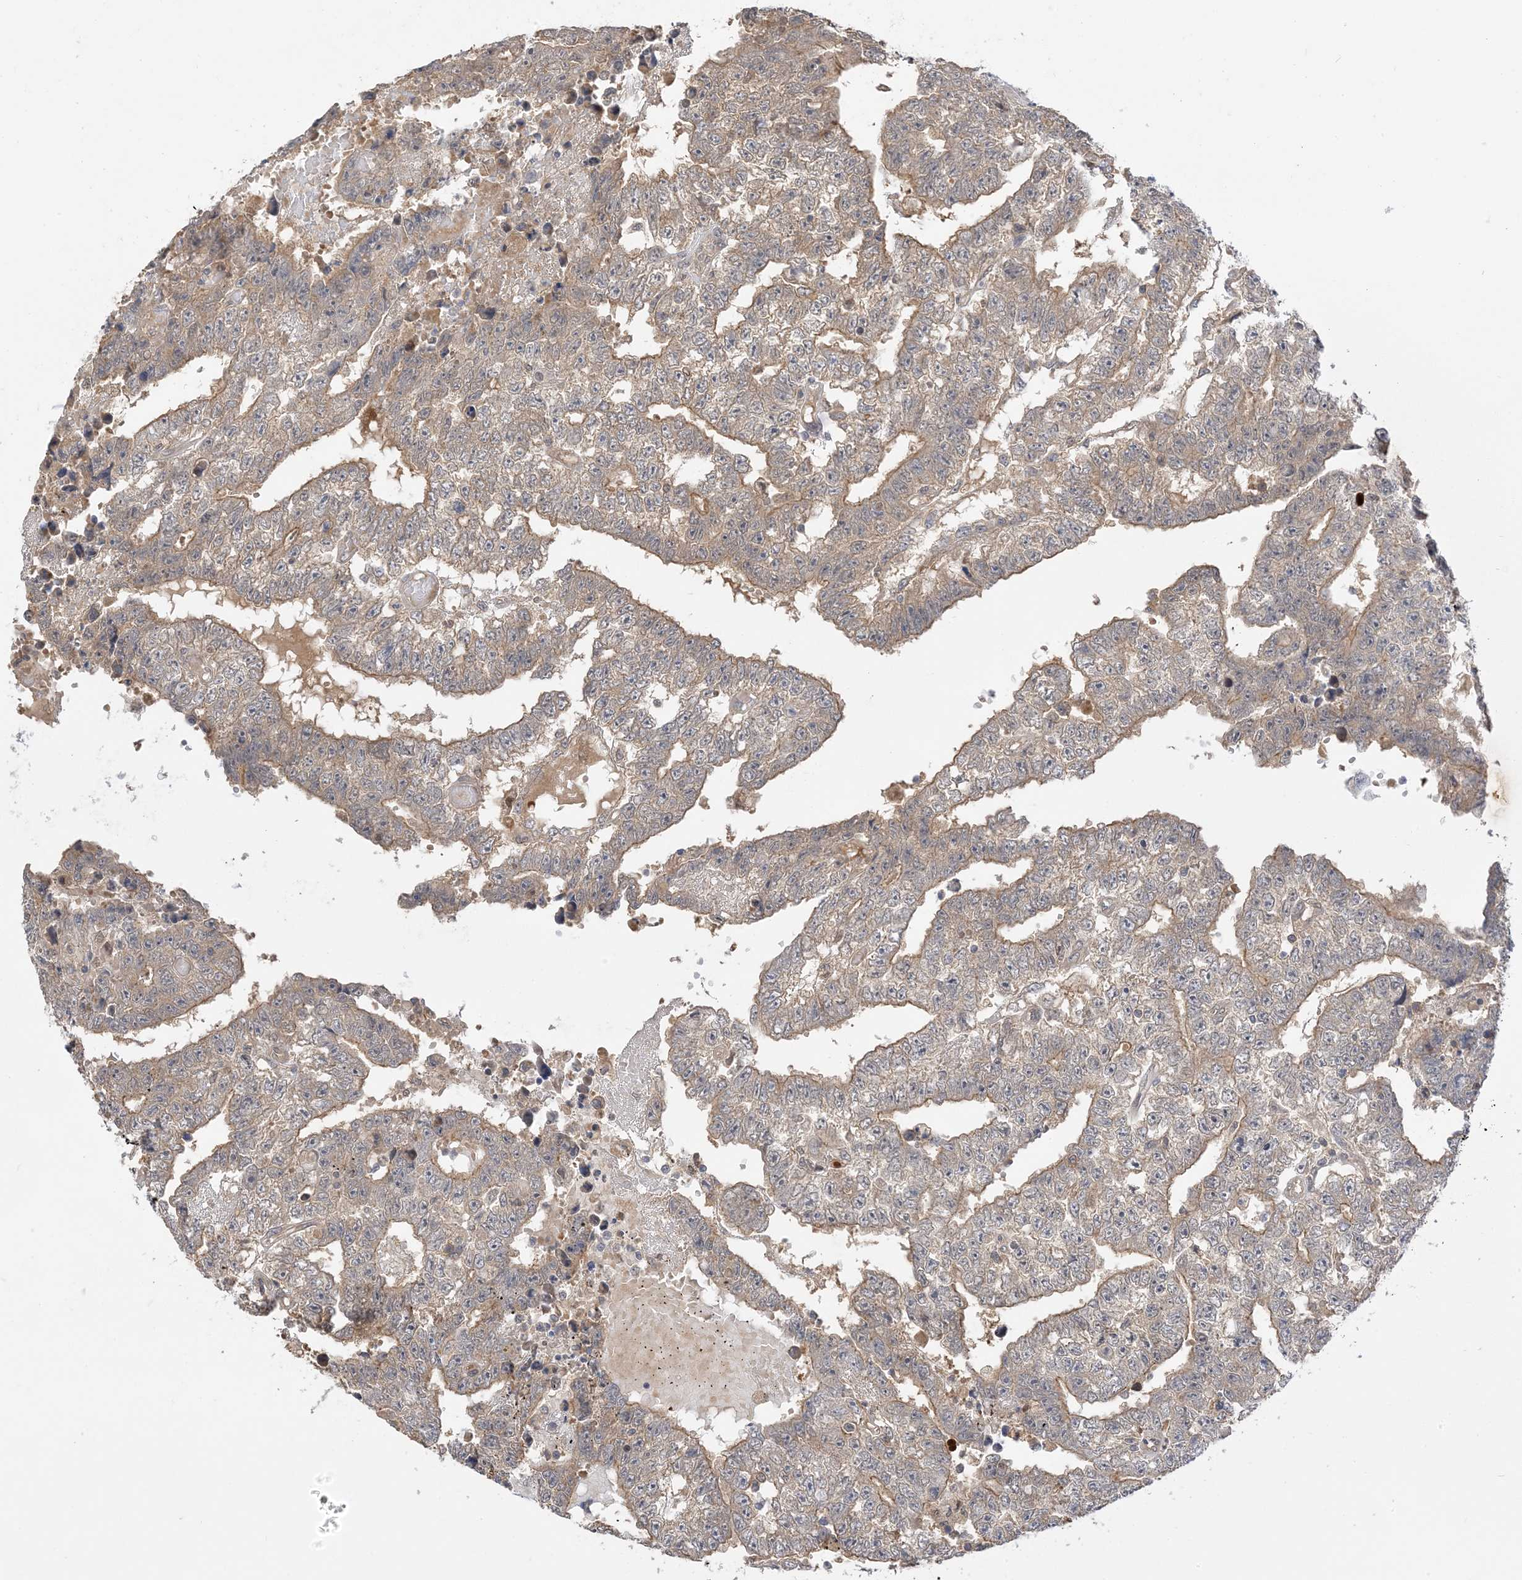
{"staining": {"intensity": "moderate", "quantity": ">75%", "location": "cytoplasmic/membranous"}, "tissue": "testis cancer", "cell_type": "Tumor cells", "image_type": "cancer", "snomed": [{"axis": "morphology", "description": "Carcinoma, Embryonal, NOS"}, {"axis": "topography", "description": "Testis"}], "caption": "The image reveals a brown stain indicating the presence of a protein in the cytoplasmic/membranous of tumor cells in testis embryonal carcinoma.", "gene": "WDR26", "patient": {"sex": "male", "age": 25}}